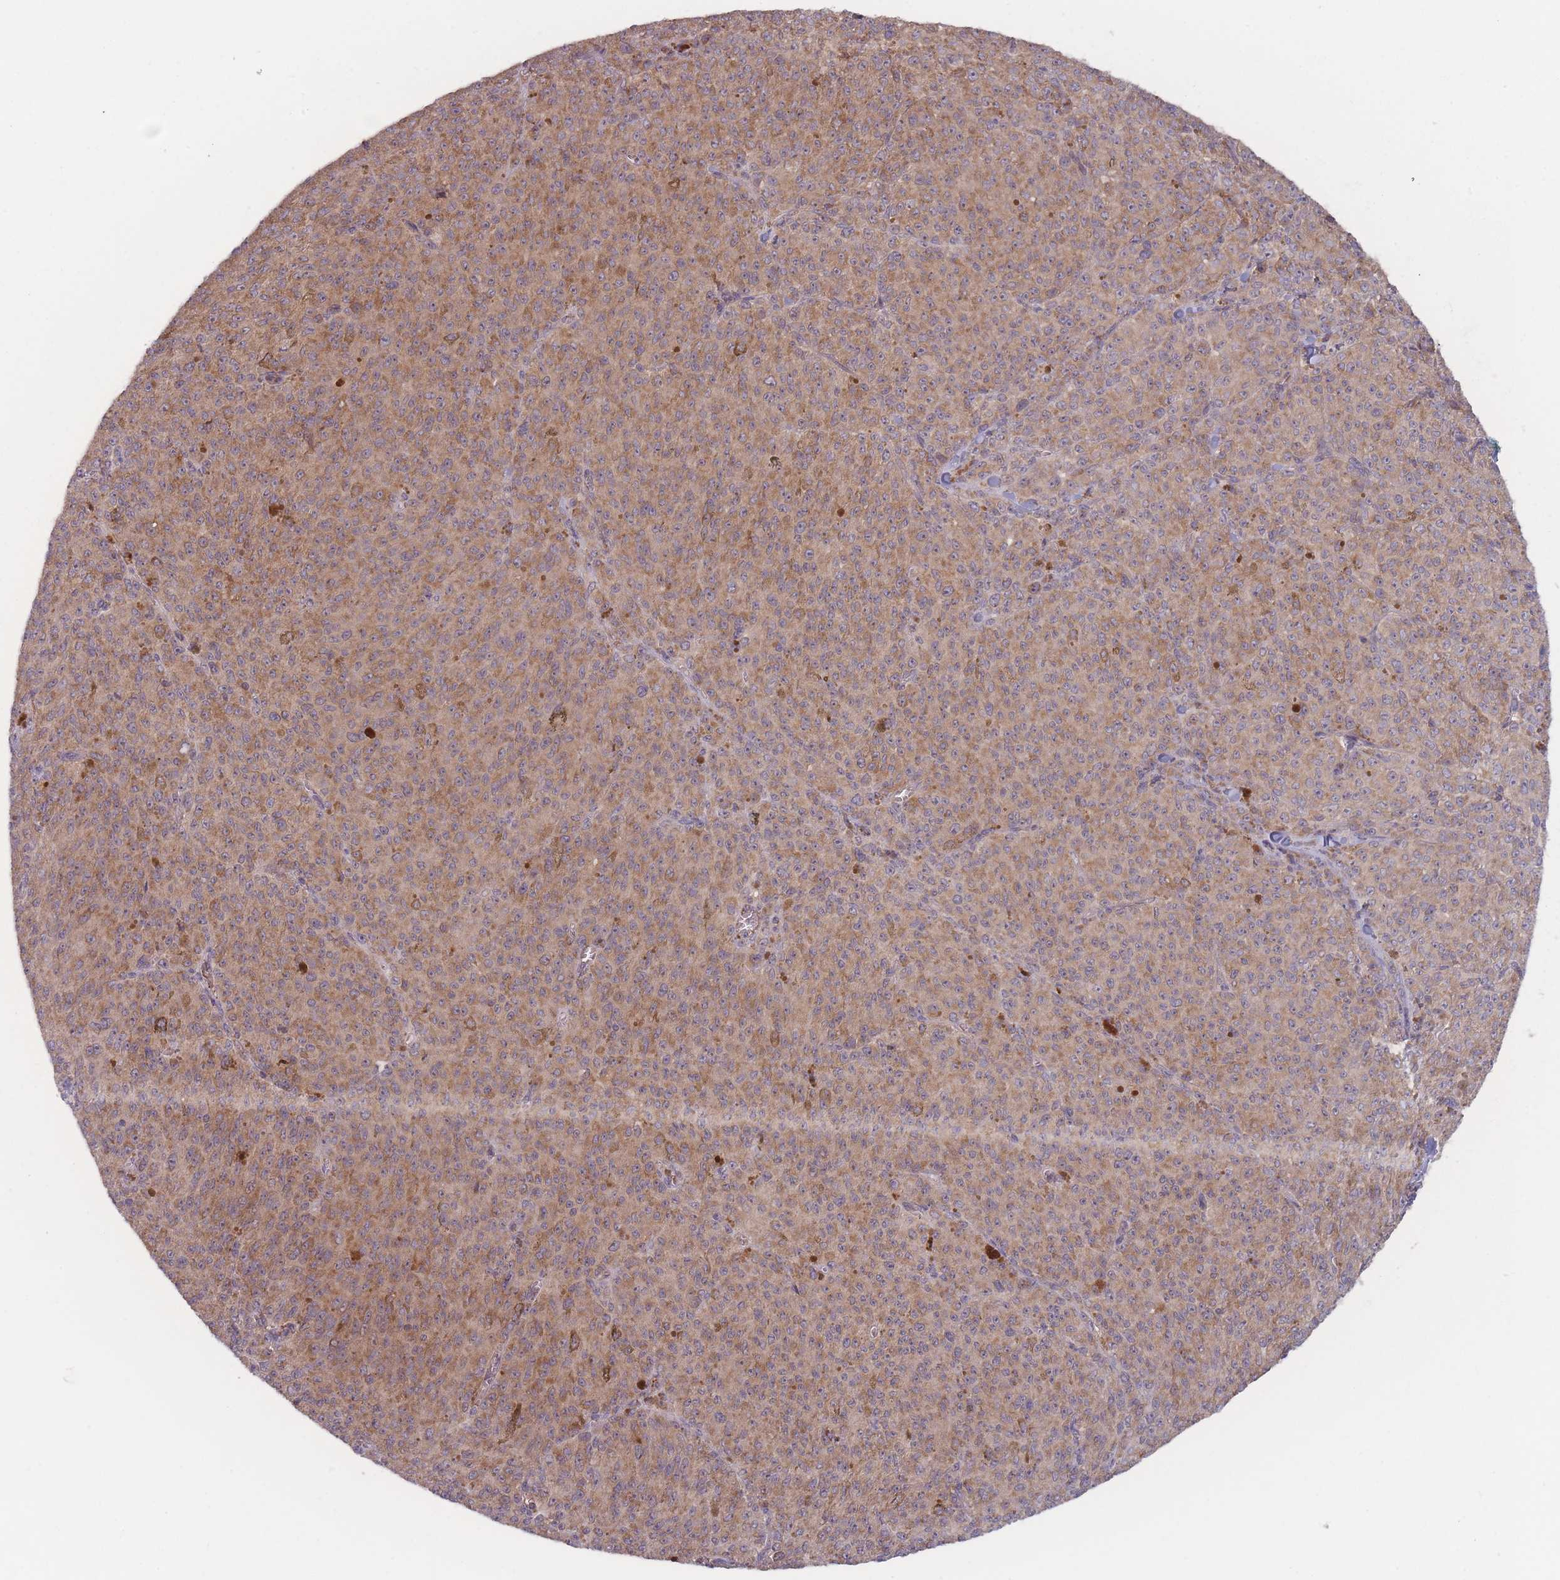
{"staining": {"intensity": "moderate", "quantity": ">75%", "location": "cytoplasmic/membranous"}, "tissue": "melanoma", "cell_type": "Tumor cells", "image_type": "cancer", "snomed": [{"axis": "morphology", "description": "Malignant melanoma, NOS"}, {"axis": "topography", "description": "Skin"}], "caption": "Immunohistochemistry of malignant melanoma demonstrates medium levels of moderate cytoplasmic/membranous positivity in about >75% of tumor cells.", "gene": "ATP5MG", "patient": {"sex": "female", "age": 52}}